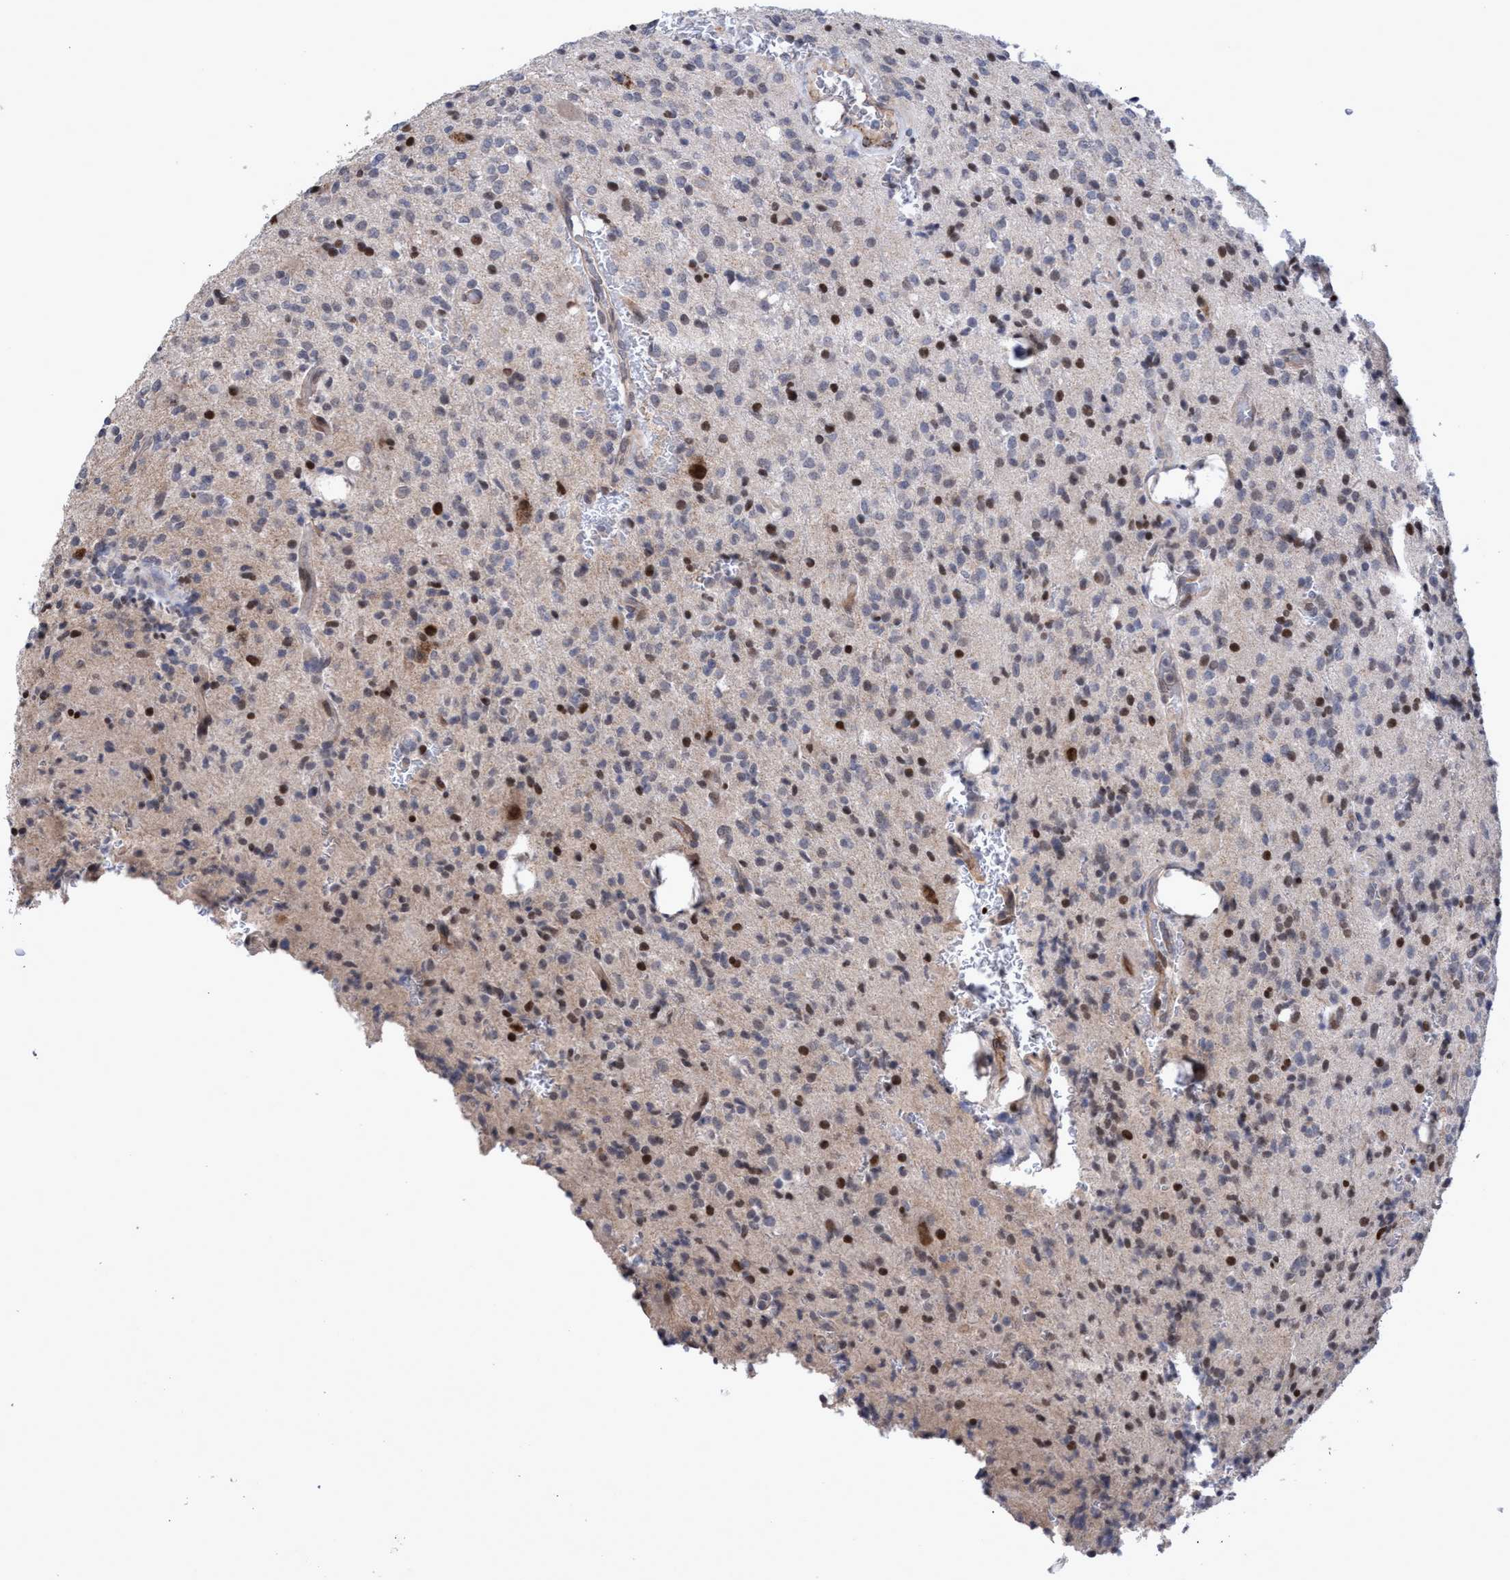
{"staining": {"intensity": "moderate", "quantity": "<25%", "location": "nuclear"}, "tissue": "glioma", "cell_type": "Tumor cells", "image_type": "cancer", "snomed": [{"axis": "morphology", "description": "Glioma, malignant, High grade"}, {"axis": "topography", "description": "Brain"}], "caption": "Brown immunohistochemical staining in glioma shows moderate nuclear expression in about <25% of tumor cells.", "gene": "ZNF750", "patient": {"sex": "male", "age": 34}}